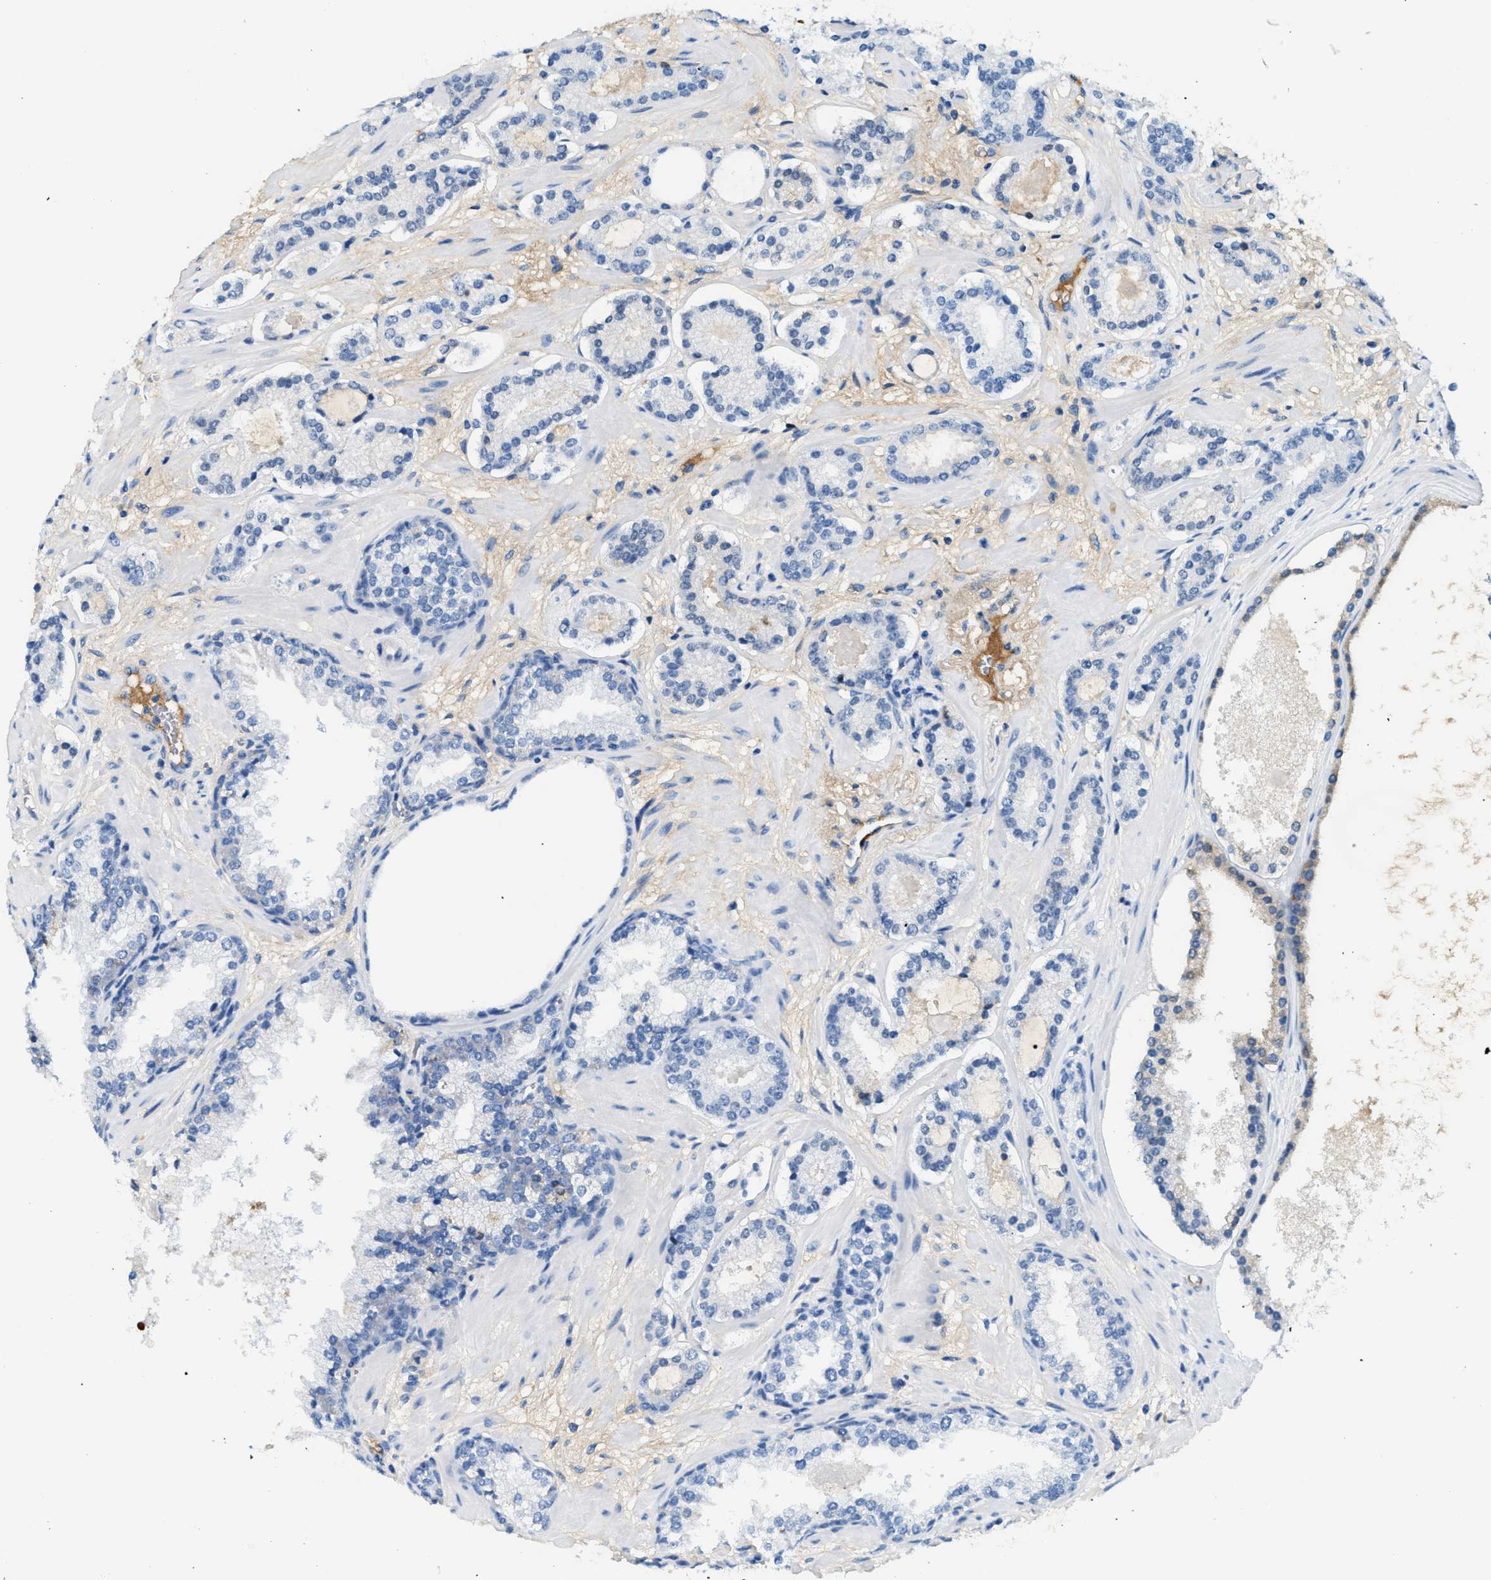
{"staining": {"intensity": "moderate", "quantity": "<25%", "location": "cytoplasmic/membranous"}, "tissue": "prostate cancer", "cell_type": "Tumor cells", "image_type": "cancer", "snomed": [{"axis": "morphology", "description": "Adenocarcinoma, Low grade"}, {"axis": "topography", "description": "Prostate"}], "caption": "Immunohistochemistry staining of prostate cancer (adenocarcinoma (low-grade)), which displays low levels of moderate cytoplasmic/membranous positivity in approximately <25% of tumor cells indicating moderate cytoplasmic/membranous protein expression. The staining was performed using DAB (brown) for protein detection and nuclei were counterstained in hematoxylin (blue).", "gene": "CFI", "patient": {"sex": "male", "age": 63}}